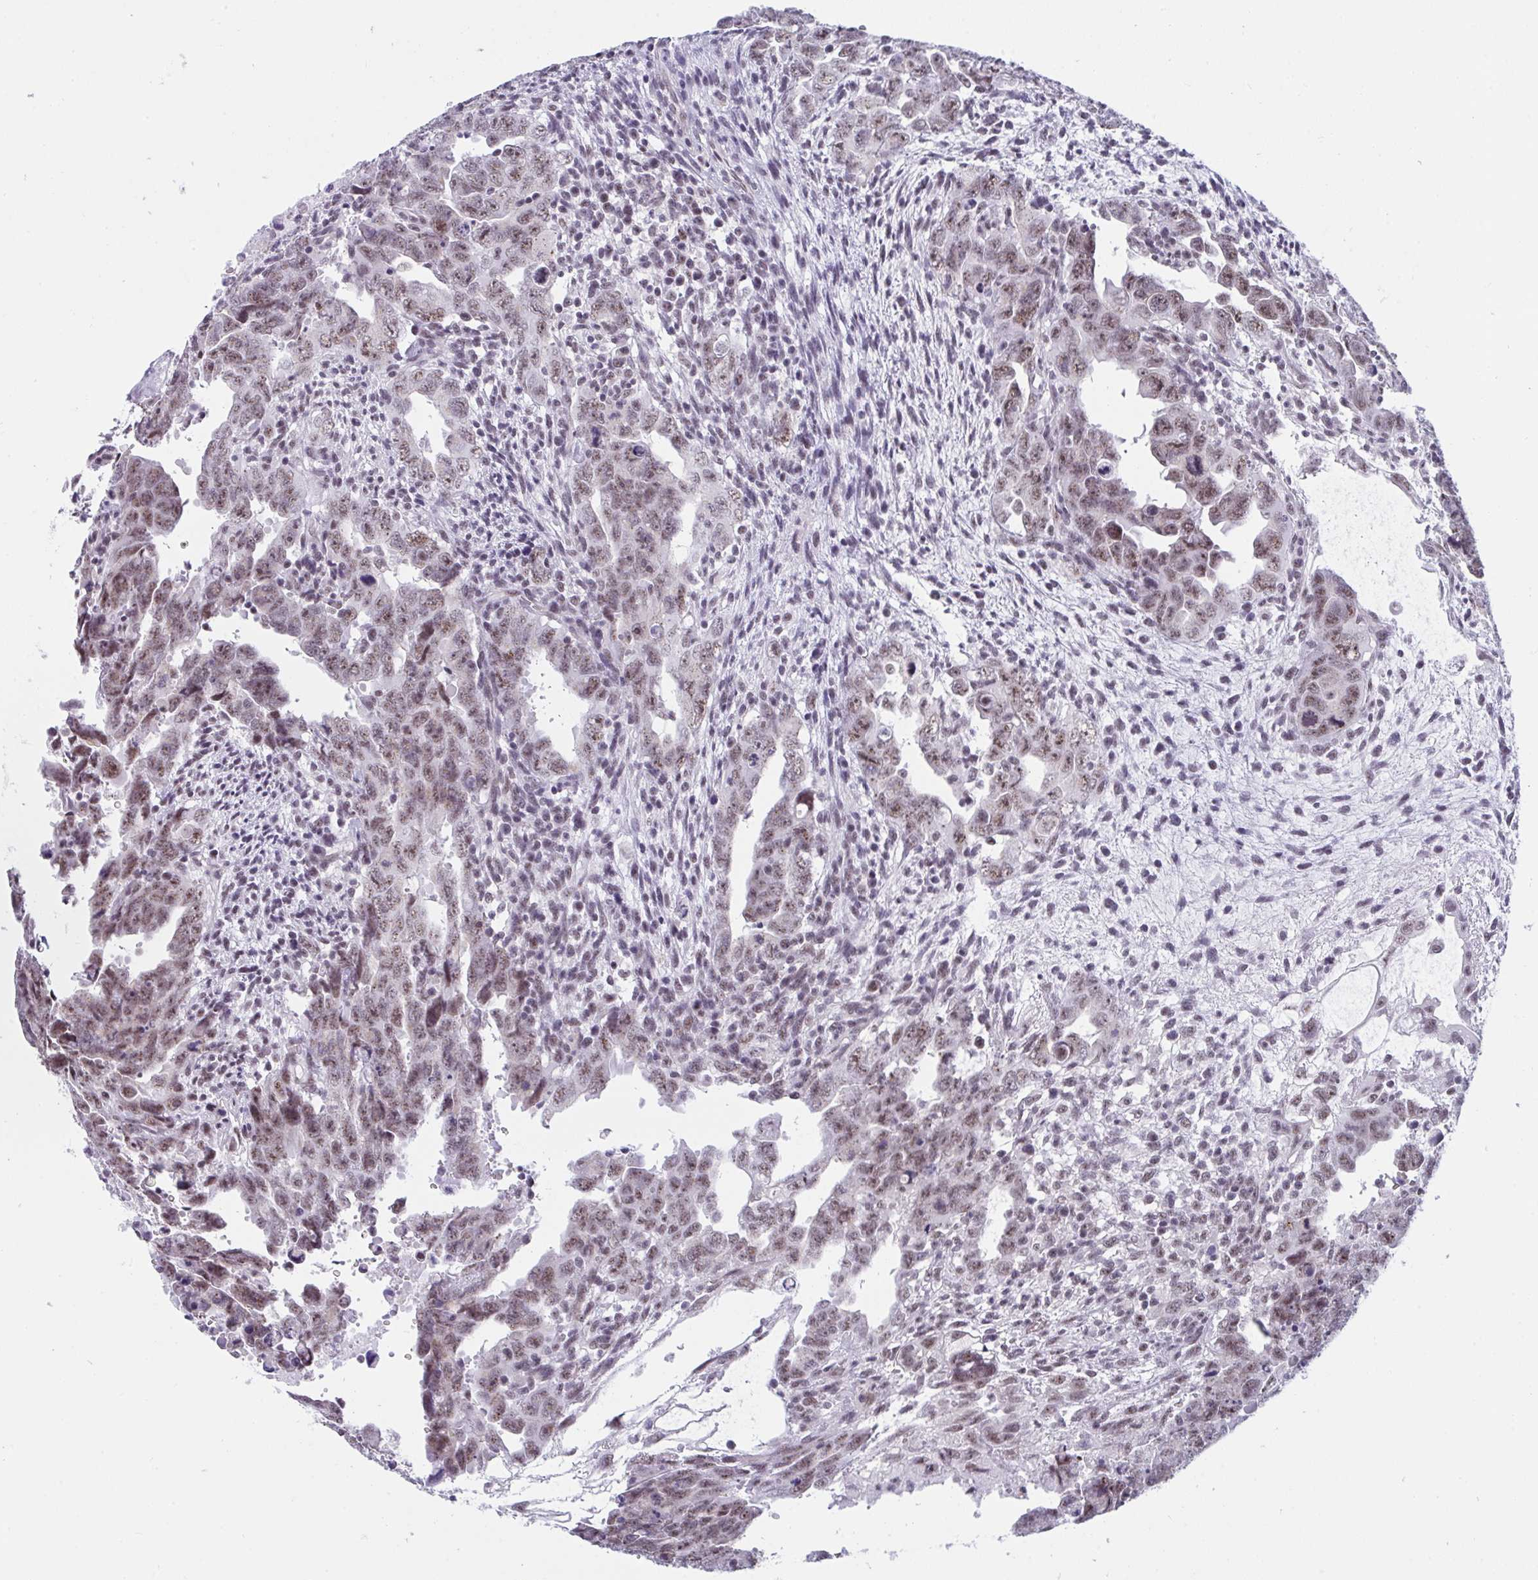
{"staining": {"intensity": "weak", "quantity": ">75%", "location": "nuclear"}, "tissue": "testis cancer", "cell_type": "Tumor cells", "image_type": "cancer", "snomed": [{"axis": "morphology", "description": "Carcinoma, Embryonal, NOS"}, {"axis": "topography", "description": "Testis"}], "caption": "Approximately >75% of tumor cells in testis cancer demonstrate weak nuclear protein expression as visualized by brown immunohistochemical staining.", "gene": "PRR14", "patient": {"sex": "male", "age": 24}}